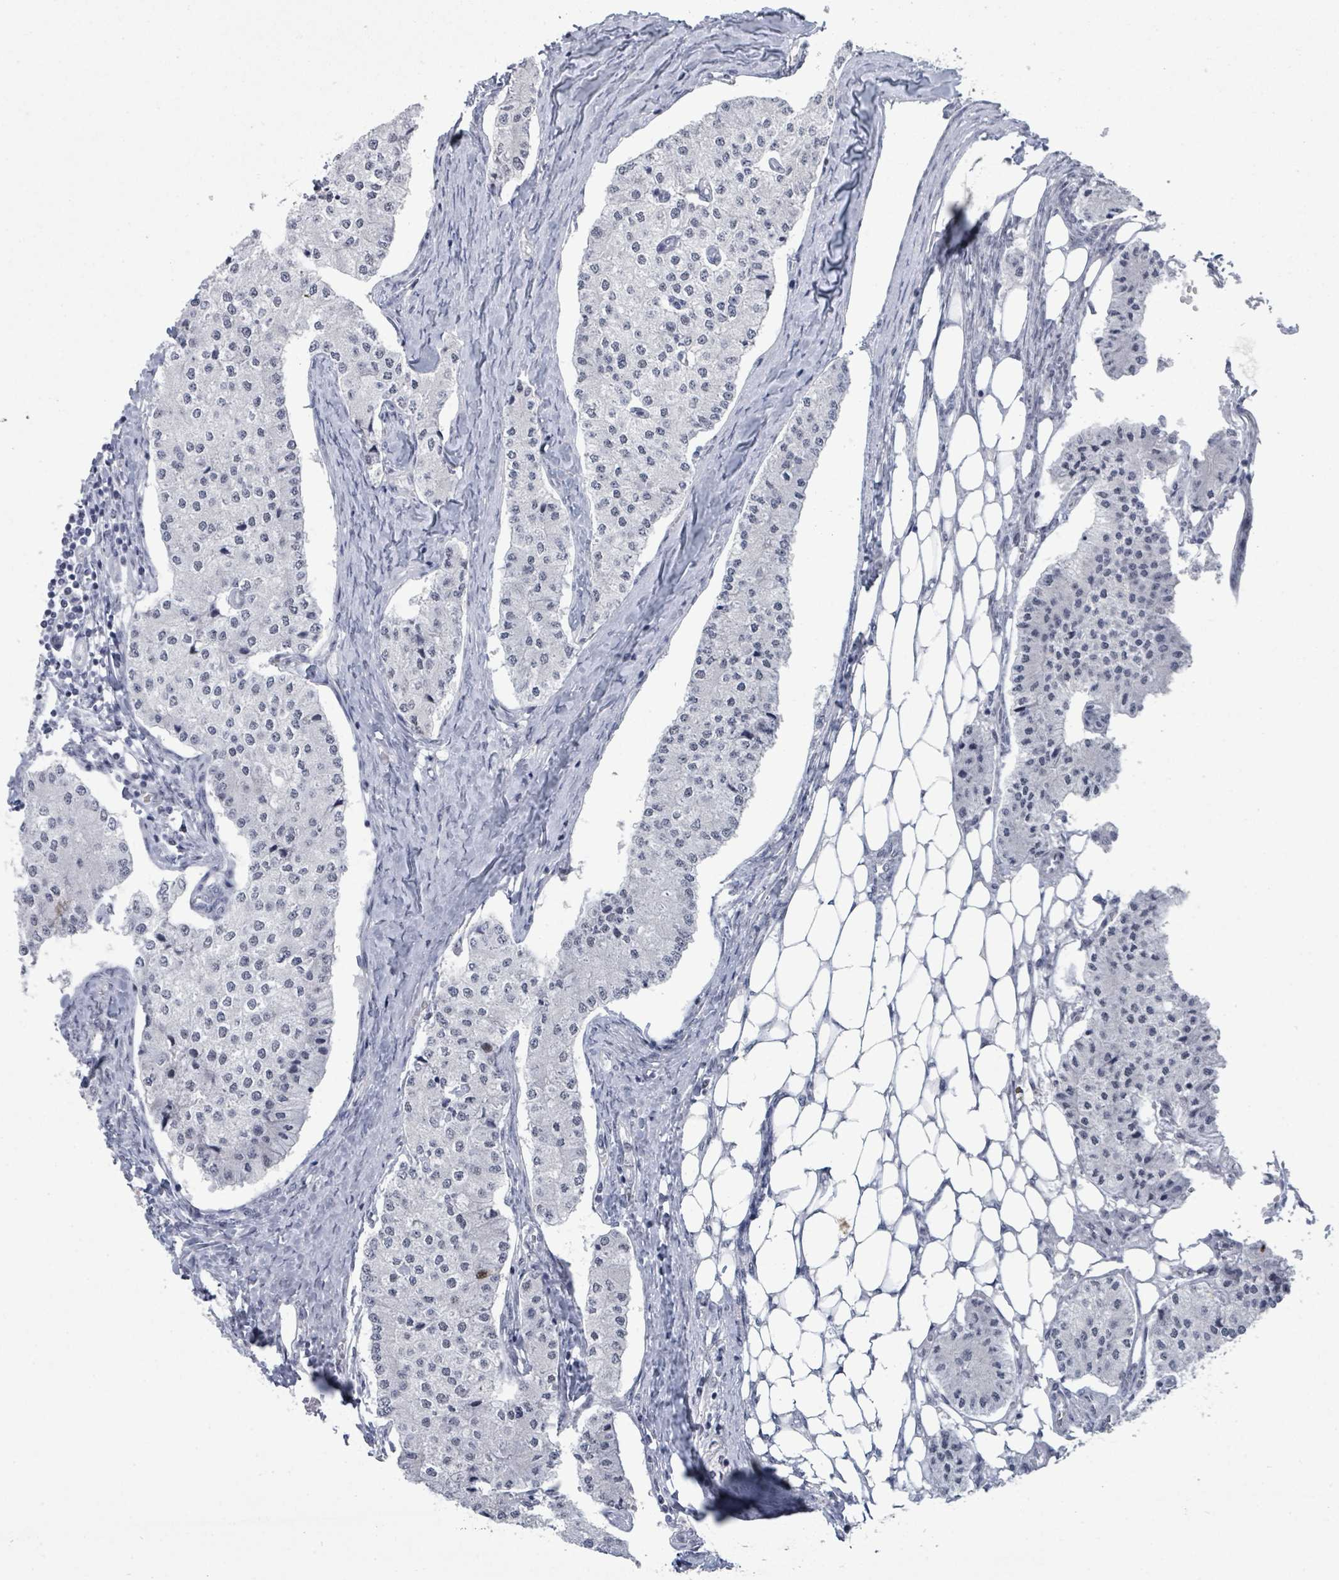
{"staining": {"intensity": "negative", "quantity": "none", "location": "none"}, "tissue": "carcinoid", "cell_type": "Tumor cells", "image_type": "cancer", "snomed": [{"axis": "morphology", "description": "Carcinoid, malignant, NOS"}, {"axis": "topography", "description": "Colon"}], "caption": "Human carcinoid (malignant) stained for a protein using immunohistochemistry demonstrates no staining in tumor cells.", "gene": "CT45A5", "patient": {"sex": "female", "age": 52}}